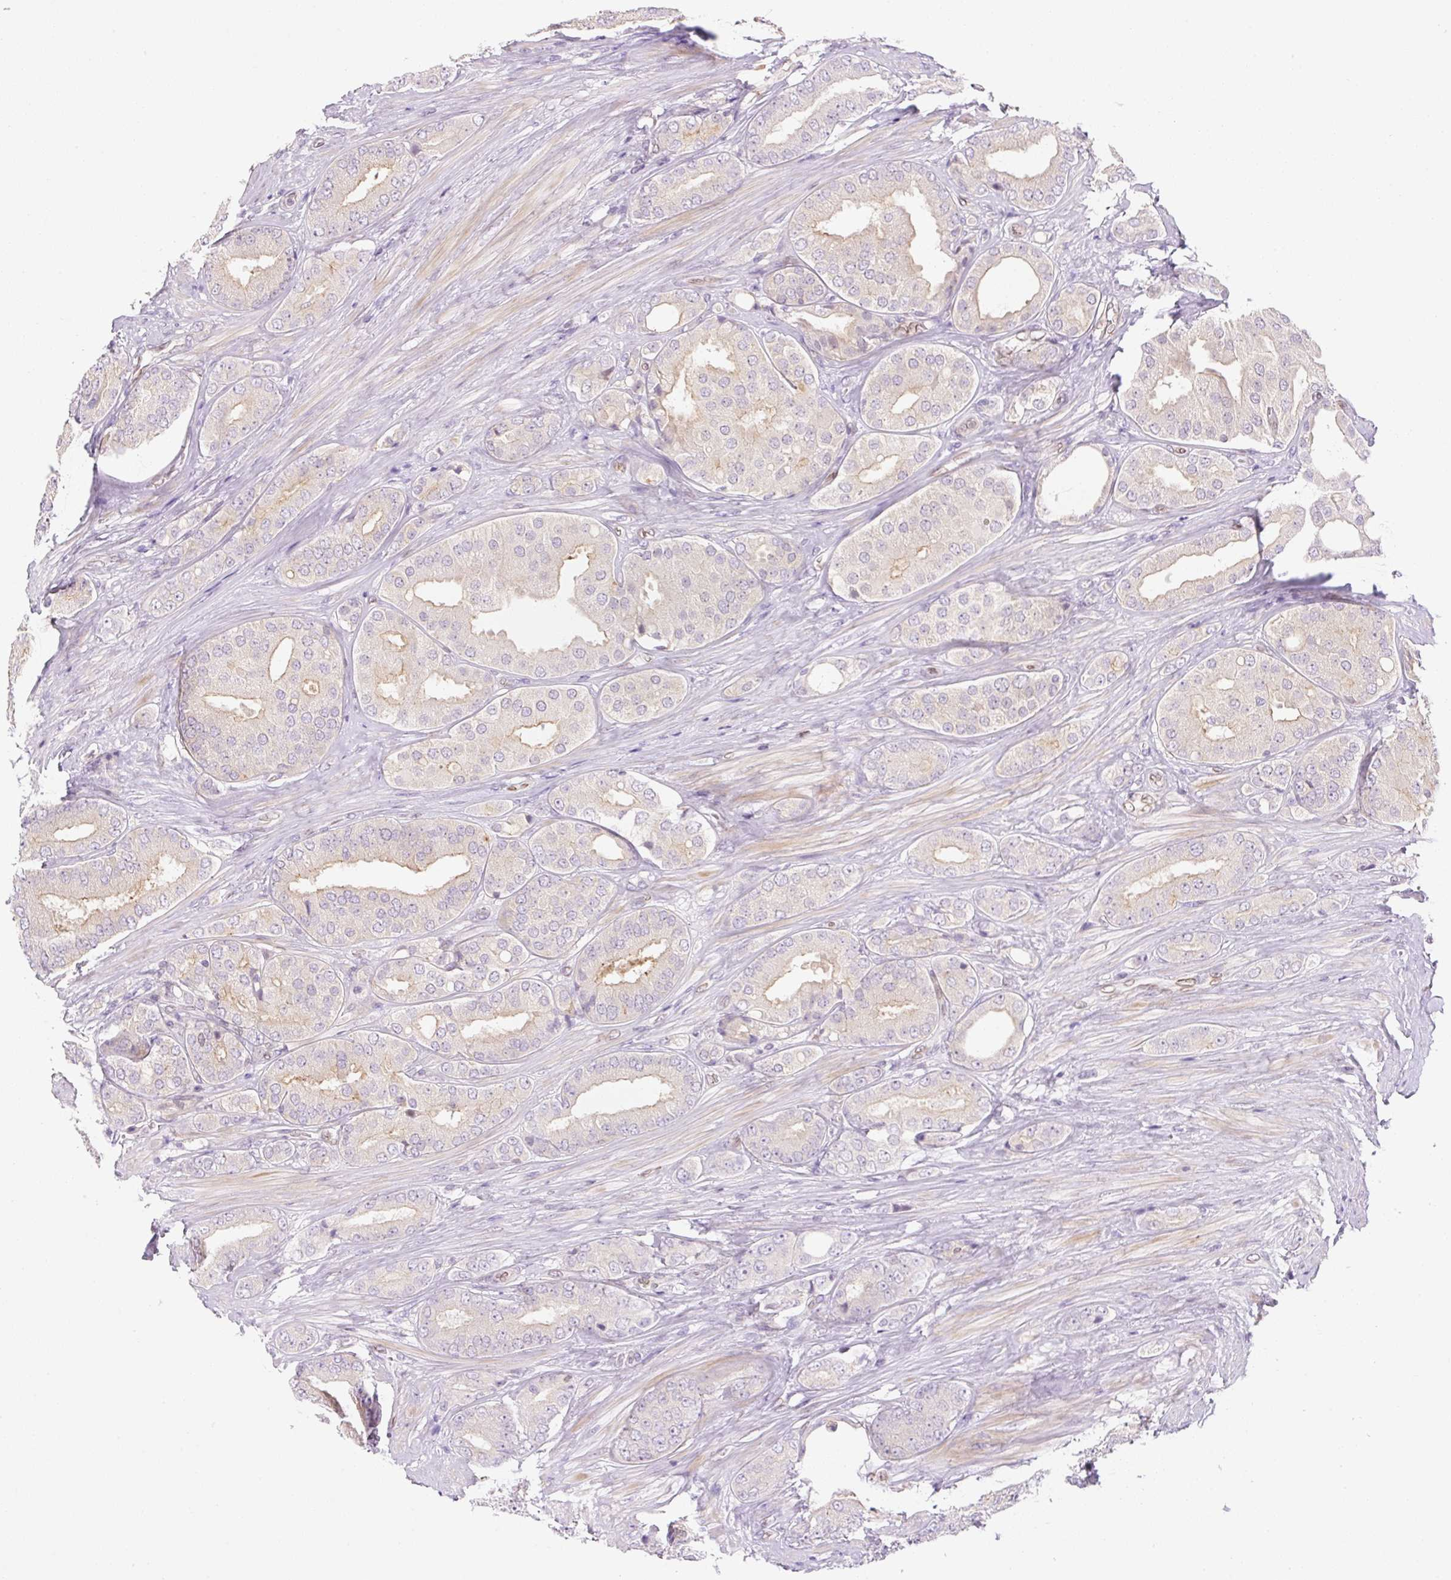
{"staining": {"intensity": "negative", "quantity": "none", "location": "none"}, "tissue": "prostate cancer", "cell_type": "Tumor cells", "image_type": "cancer", "snomed": [{"axis": "morphology", "description": "Adenocarcinoma, High grade"}, {"axis": "topography", "description": "Prostate"}], "caption": "Tumor cells are negative for brown protein staining in prostate cancer.", "gene": "SYNE3", "patient": {"sex": "male", "age": 63}}